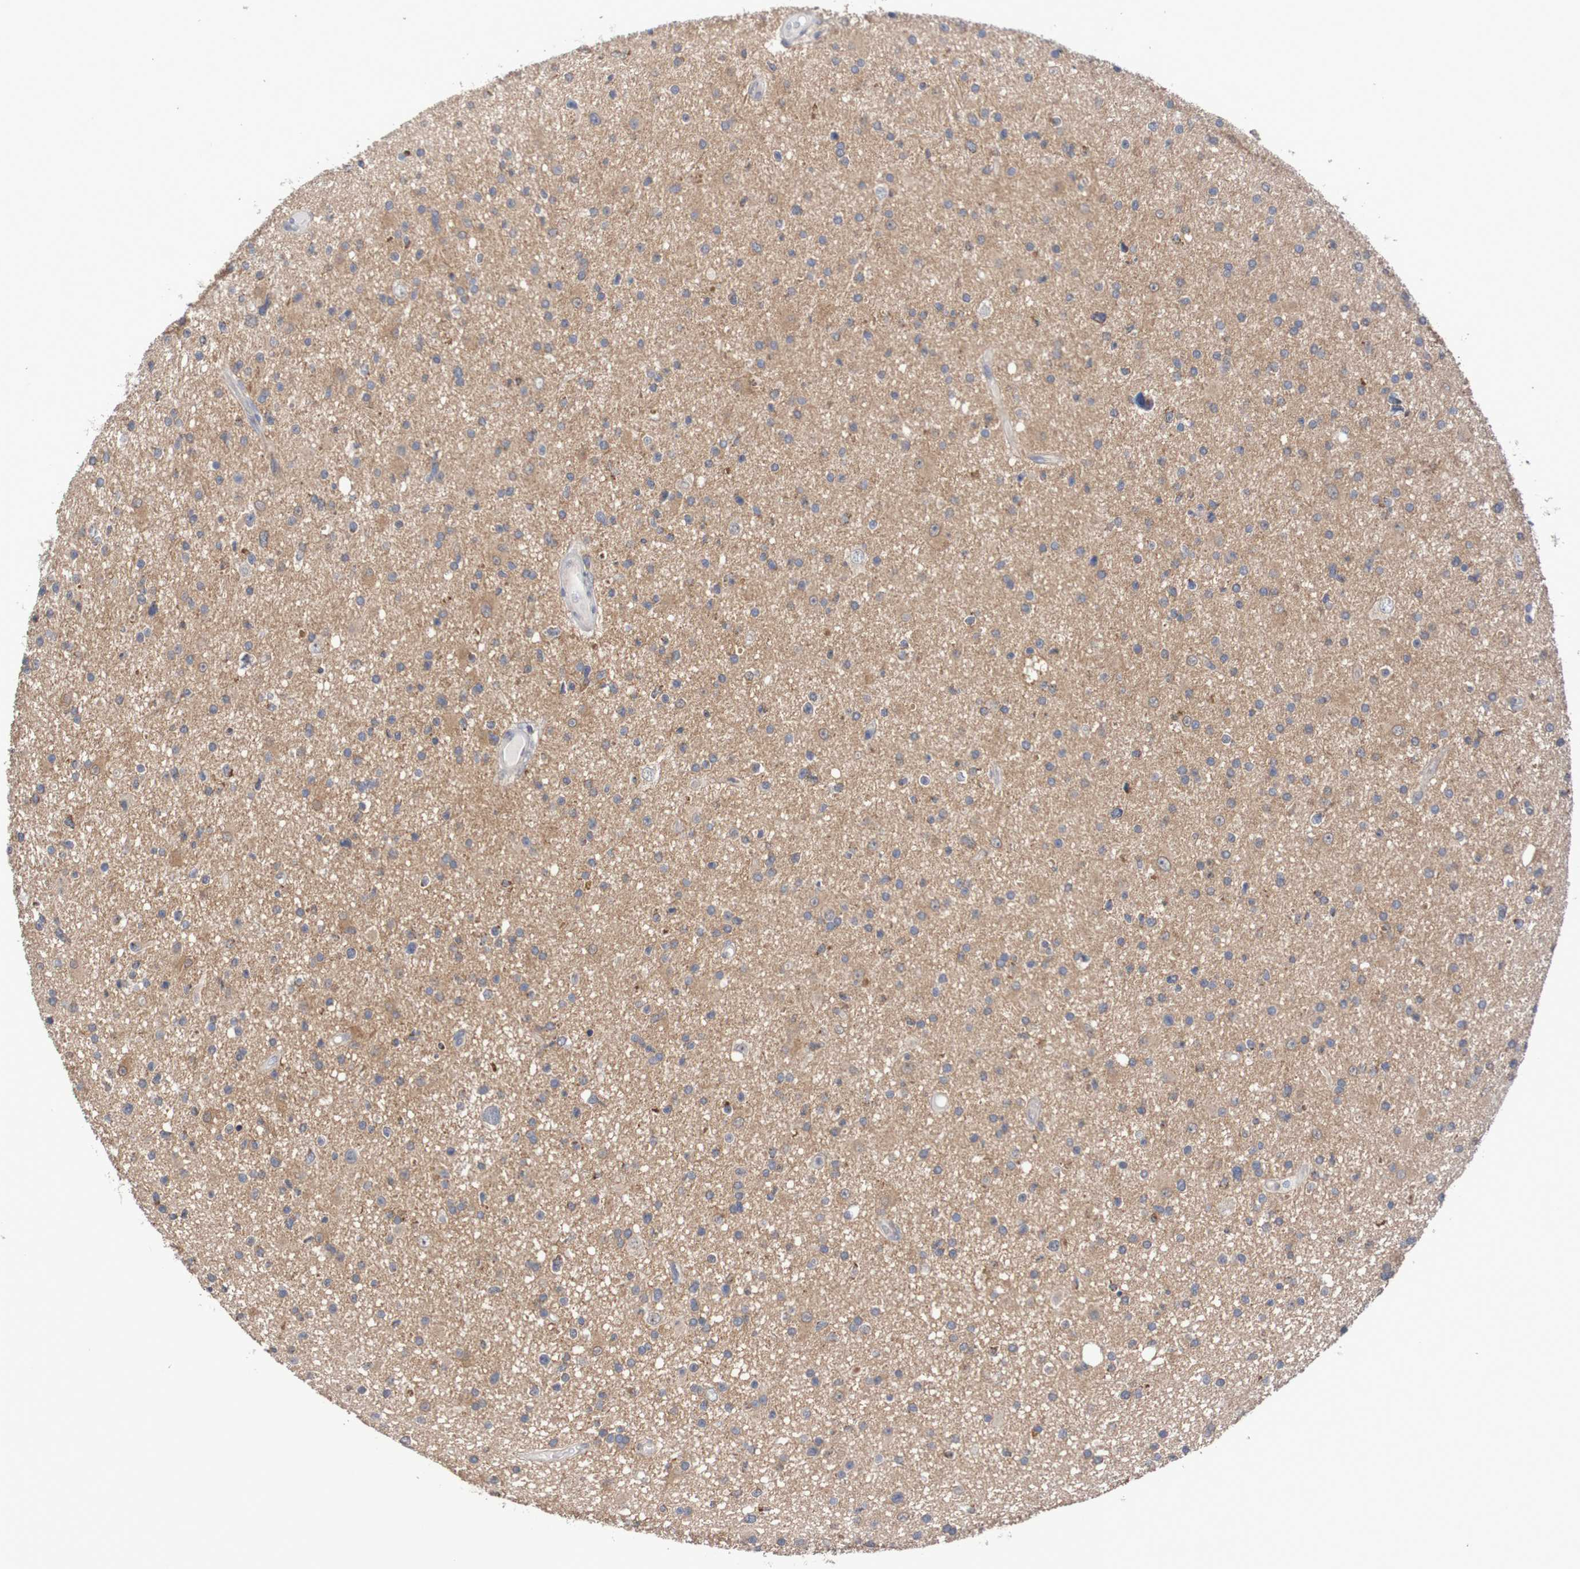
{"staining": {"intensity": "negative", "quantity": "none", "location": "none"}, "tissue": "glioma", "cell_type": "Tumor cells", "image_type": "cancer", "snomed": [{"axis": "morphology", "description": "Glioma, malignant, High grade"}, {"axis": "topography", "description": "Brain"}], "caption": "This is a image of IHC staining of glioma, which shows no staining in tumor cells.", "gene": "C3orf18", "patient": {"sex": "male", "age": 33}}